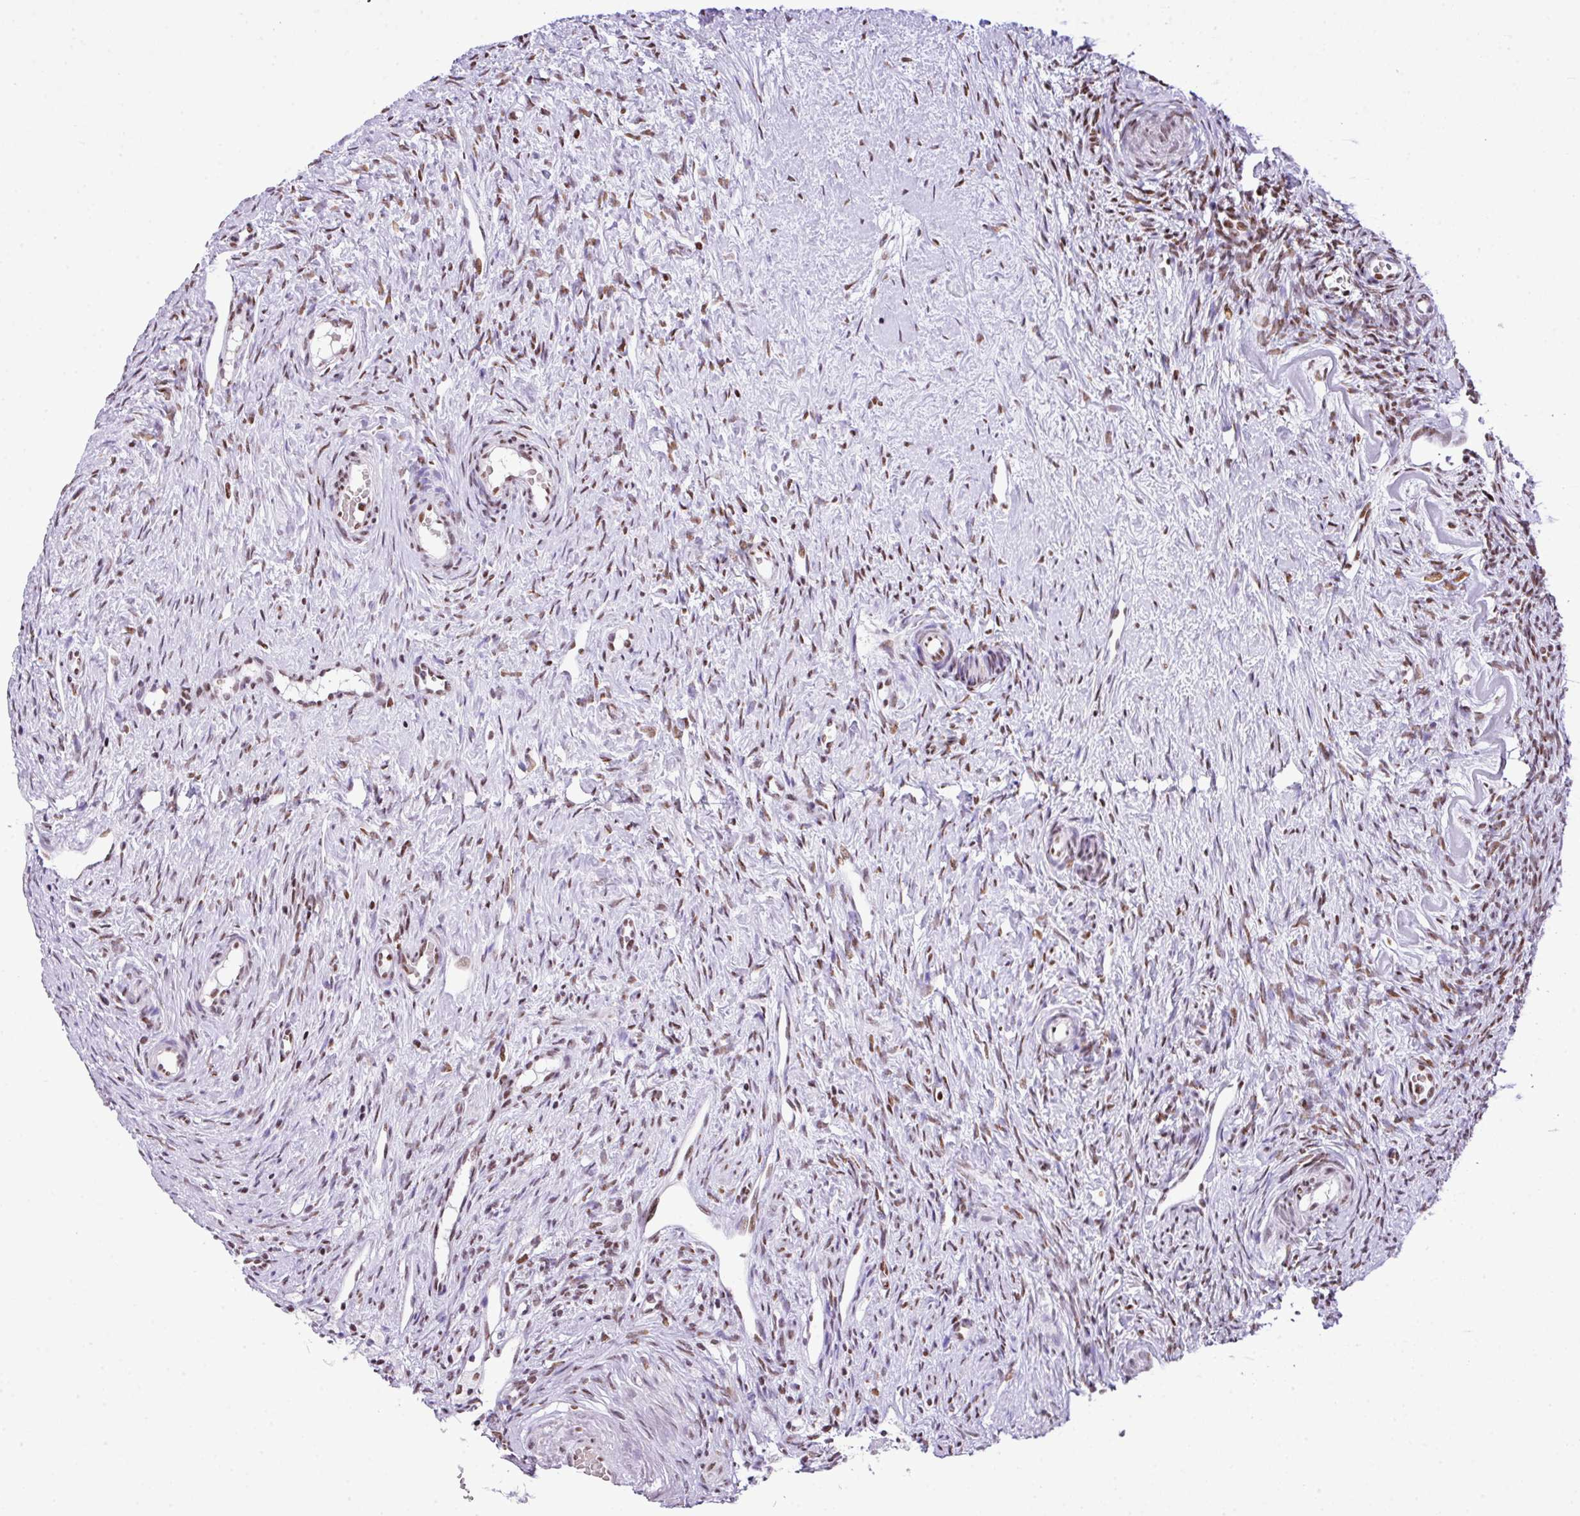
{"staining": {"intensity": "moderate", "quantity": ">75%", "location": "nuclear"}, "tissue": "ovary", "cell_type": "Ovarian stroma cells", "image_type": "normal", "snomed": [{"axis": "morphology", "description": "Normal tissue, NOS"}, {"axis": "topography", "description": "Ovary"}], "caption": "Immunohistochemistry (IHC) photomicrograph of normal ovary: ovary stained using IHC shows medium levels of moderate protein expression localized specifically in the nuclear of ovarian stroma cells, appearing as a nuclear brown color.", "gene": "RARG", "patient": {"sex": "female", "age": 51}}